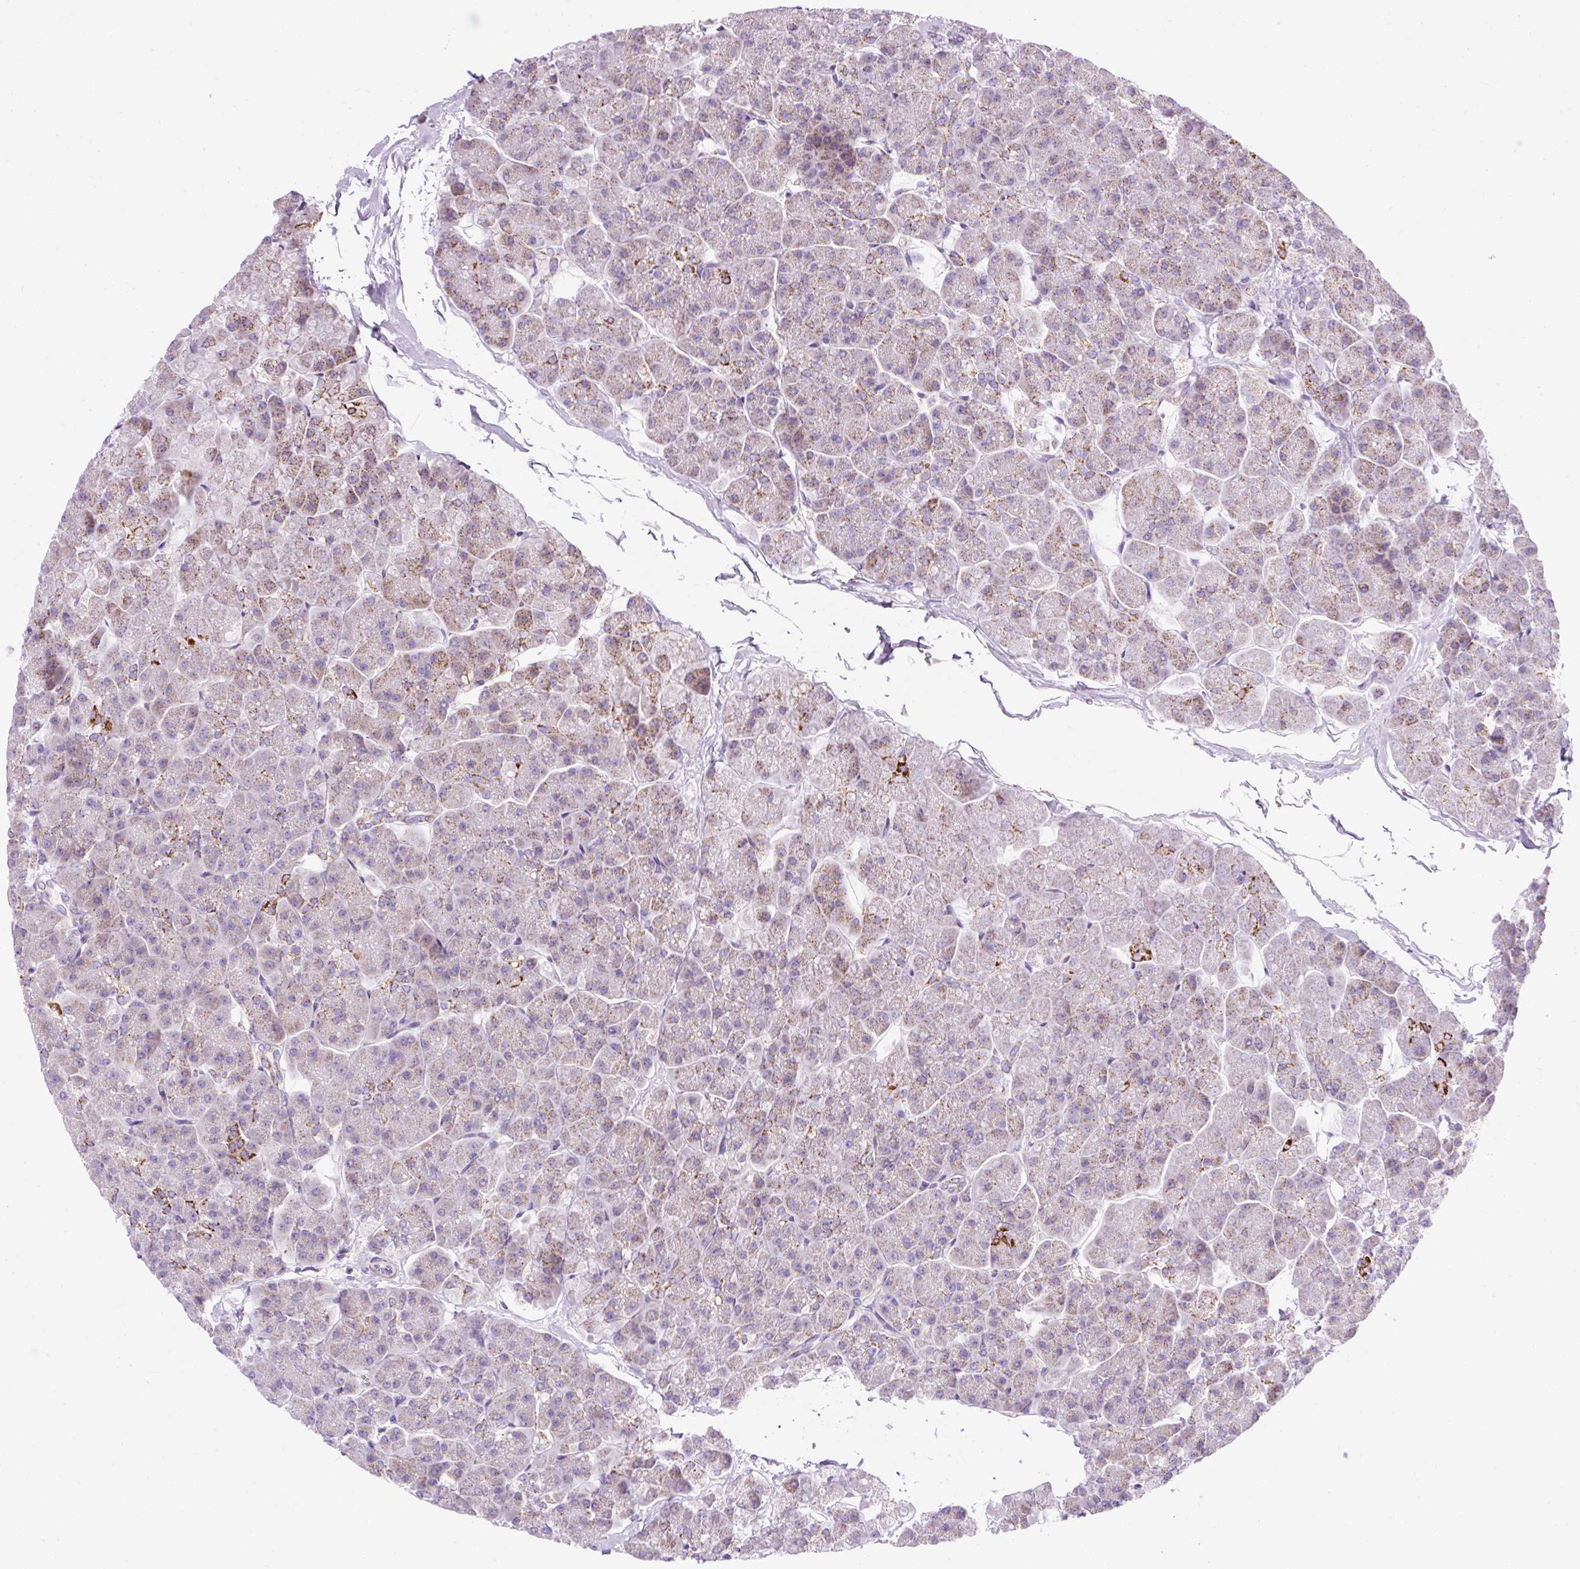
{"staining": {"intensity": "strong", "quantity": "<25%", "location": "cytoplasmic/membranous"}, "tissue": "pancreas", "cell_type": "Exocrine glandular cells", "image_type": "normal", "snomed": [{"axis": "morphology", "description": "Normal tissue, NOS"}, {"axis": "topography", "description": "Pancreas"}, {"axis": "topography", "description": "Peripheral nerve tissue"}], "caption": "This image displays immunohistochemistry staining of normal pancreas, with medium strong cytoplasmic/membranous staining in approximately <25% of exocrine glandular cells.", "gene": "PLPP2", "patient": {"sex": "male", "age": 54}}